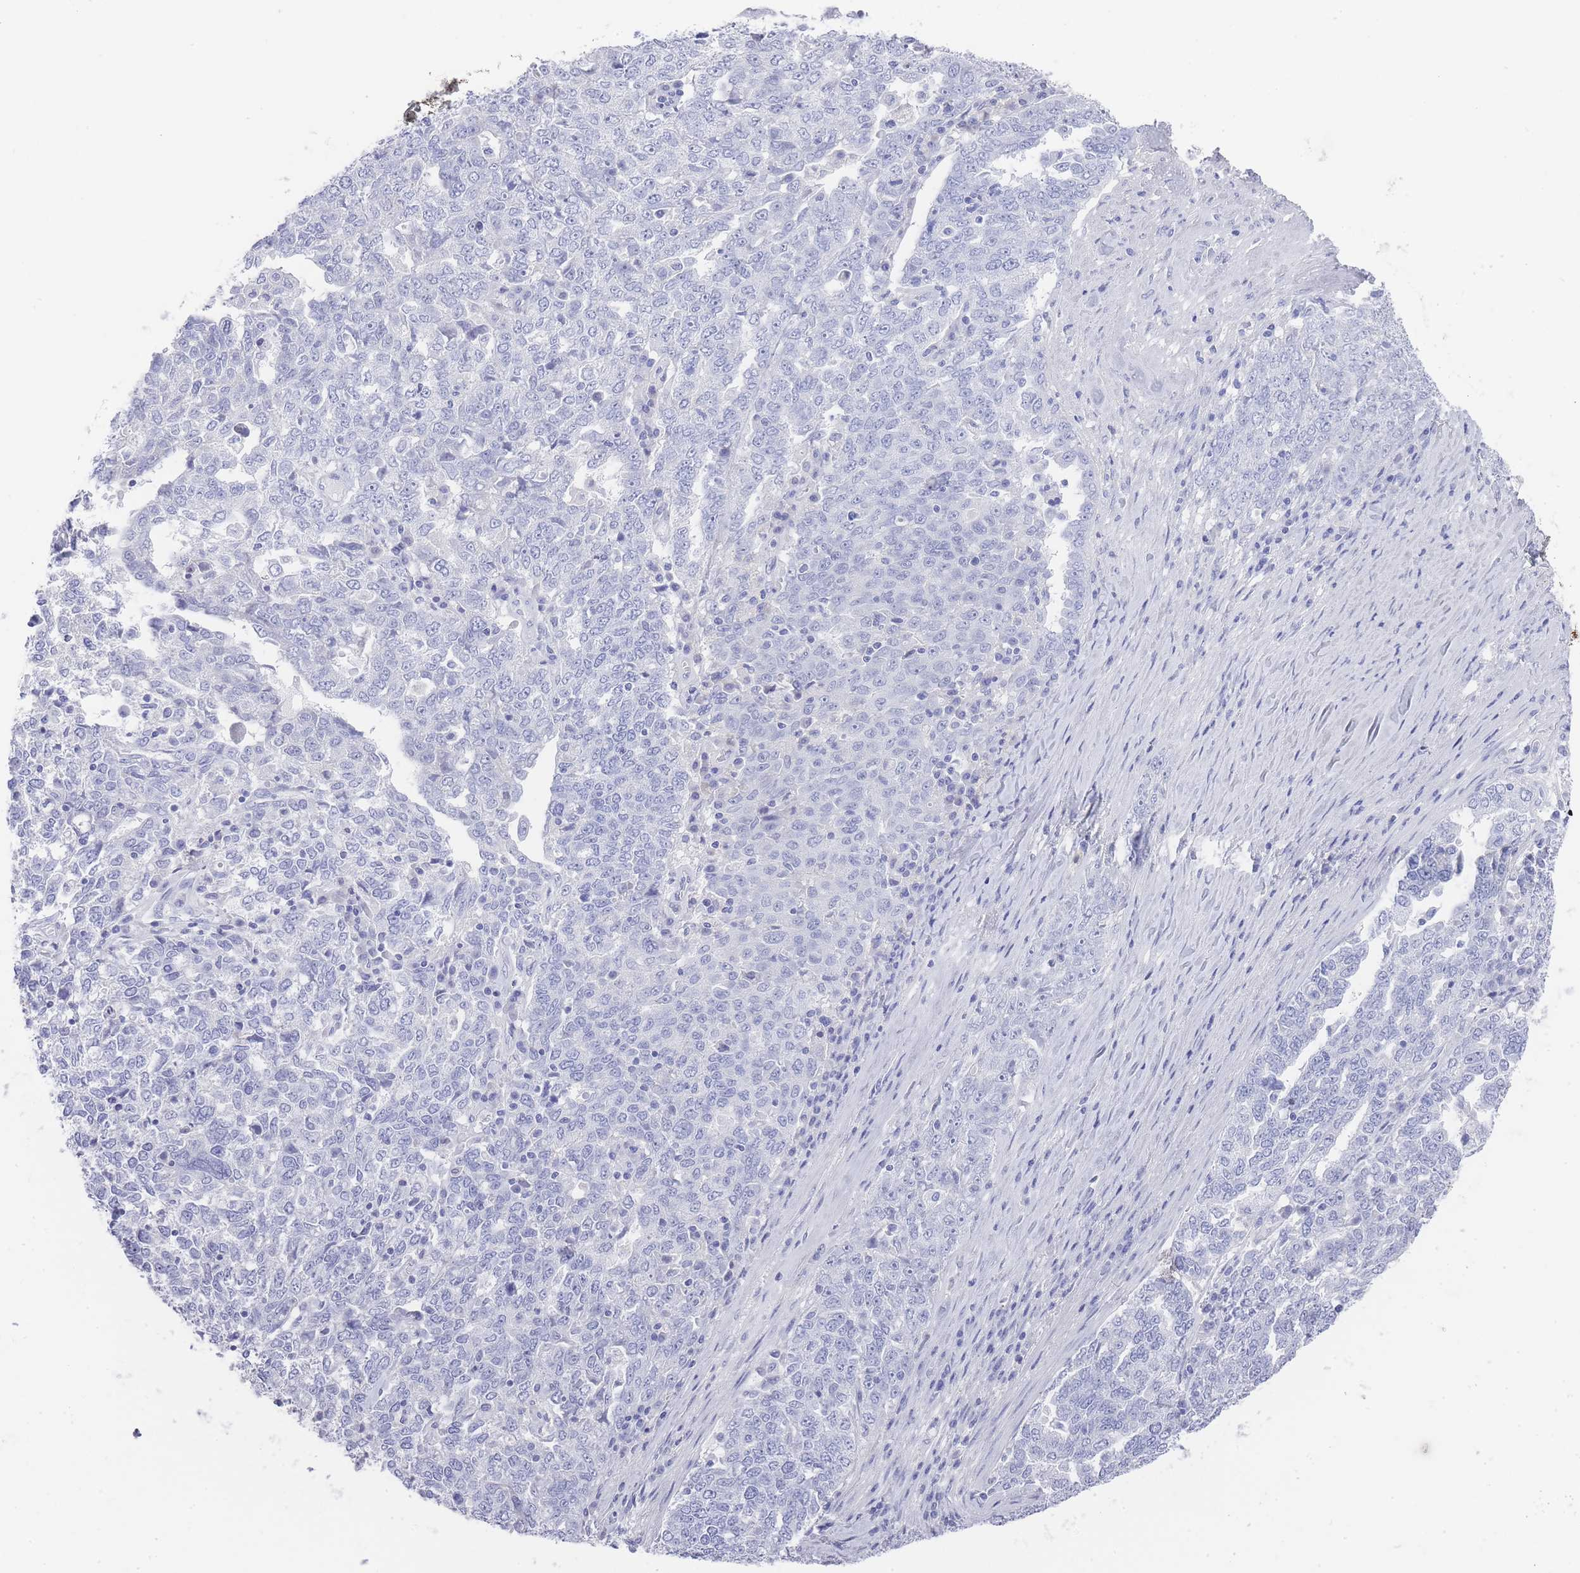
{"staining": {"intensity": "negative", "quantity": "none", "location": "none"}, "tissue": "ovarian cancer", "cell_type": "Tumor cells", "image_type": "cancer", "snomed": [{"axis": "morphology", "description": "Carcinoma, endometroid"}, {"axis": "topography", "description": "Ovary"}], "caption": "Tumor cells are negative for protein expression in human ovarian cancer (endometroid carcinoma). (Stains: DAB IHC with hematoxylin counter stain, Microscopy: brightfield microscopy at high magnification).", "gene": "RAB2B", "patient": {"sex": "female", "age": 62}}